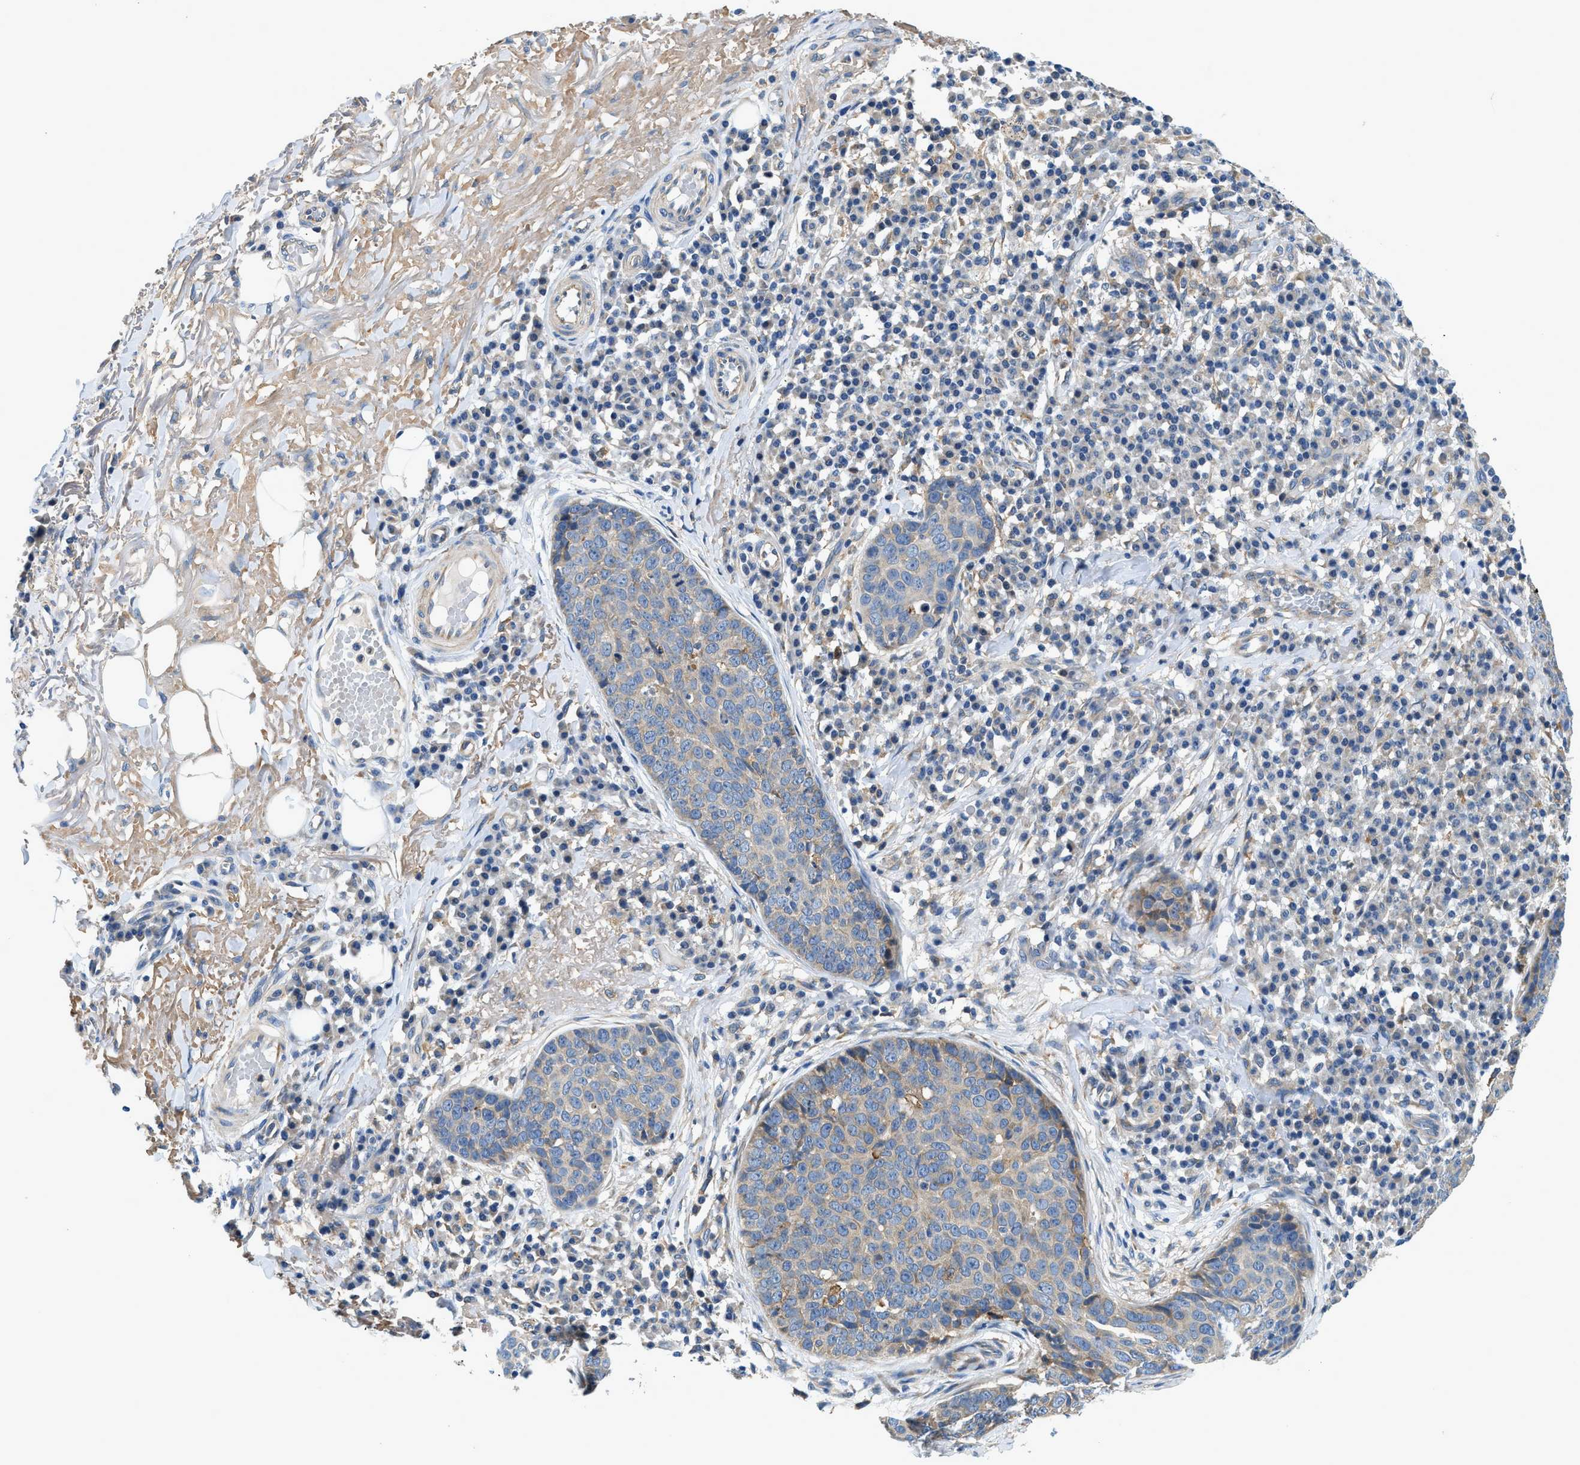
{"staining": {"intensity": "weak", "quantity": ">75%", "location": "cytoplasmic/membranous"}, "tissue": "skin cancer", "cell_type": "Tumor cells", "image_type": "cancer", "snomed": [{"axis": "morphology", "description": "Squamous cell carcinoma in situ, NOS"}, {"axis": "morphology", "description": "Squamous cell carcinoma, NOS"}, {"axis": "topography", "description": "Skin"}], "caption": "An image showing weak cytoplasmic/membranous staining in about >75% of tumor cells in skin squamous cell carcinoma, as visualized by brown immunohistochemical staining.", "gene": "LPIN2", "patient": {"sex": "male", "age": 93}}